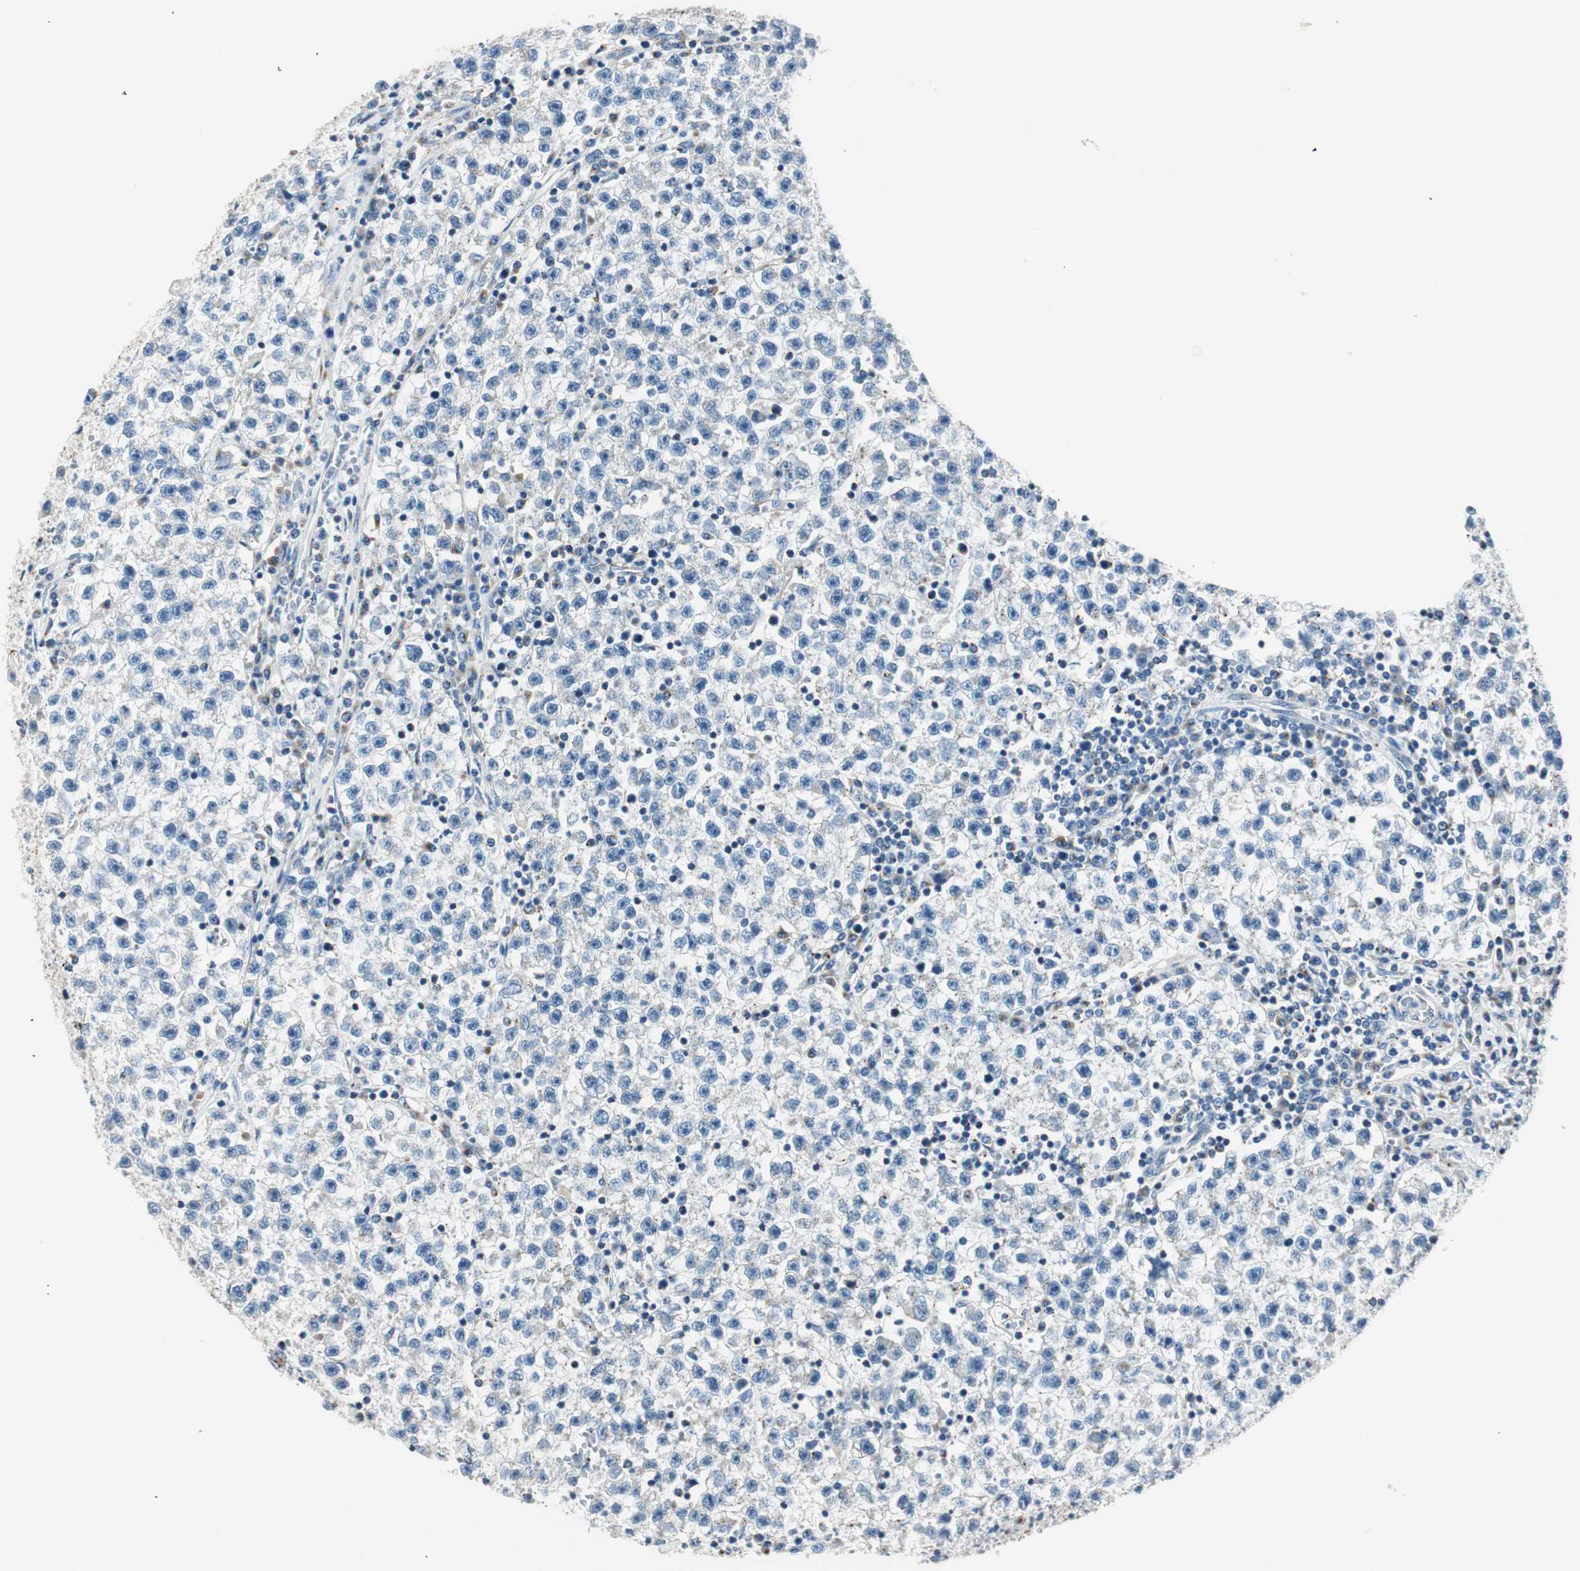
{"staining": {"intensity": "negative", "quantity": "none", "location": "none"}, "tissue": "testis cancer", "cell_type": "Tumor cells", "image_type": "cancer", "snomed": [{"axis": "morphology", "description": "Seminoma, NOS"}, {"axis": "topography", "description": "Testis"}], "caption": "Seminoma (testis) stained for a protein using immunohistochemistry reveals no positivity tumor cells.", "gene": "TMF1", "patient": {"sex": "male", "age": 22}}